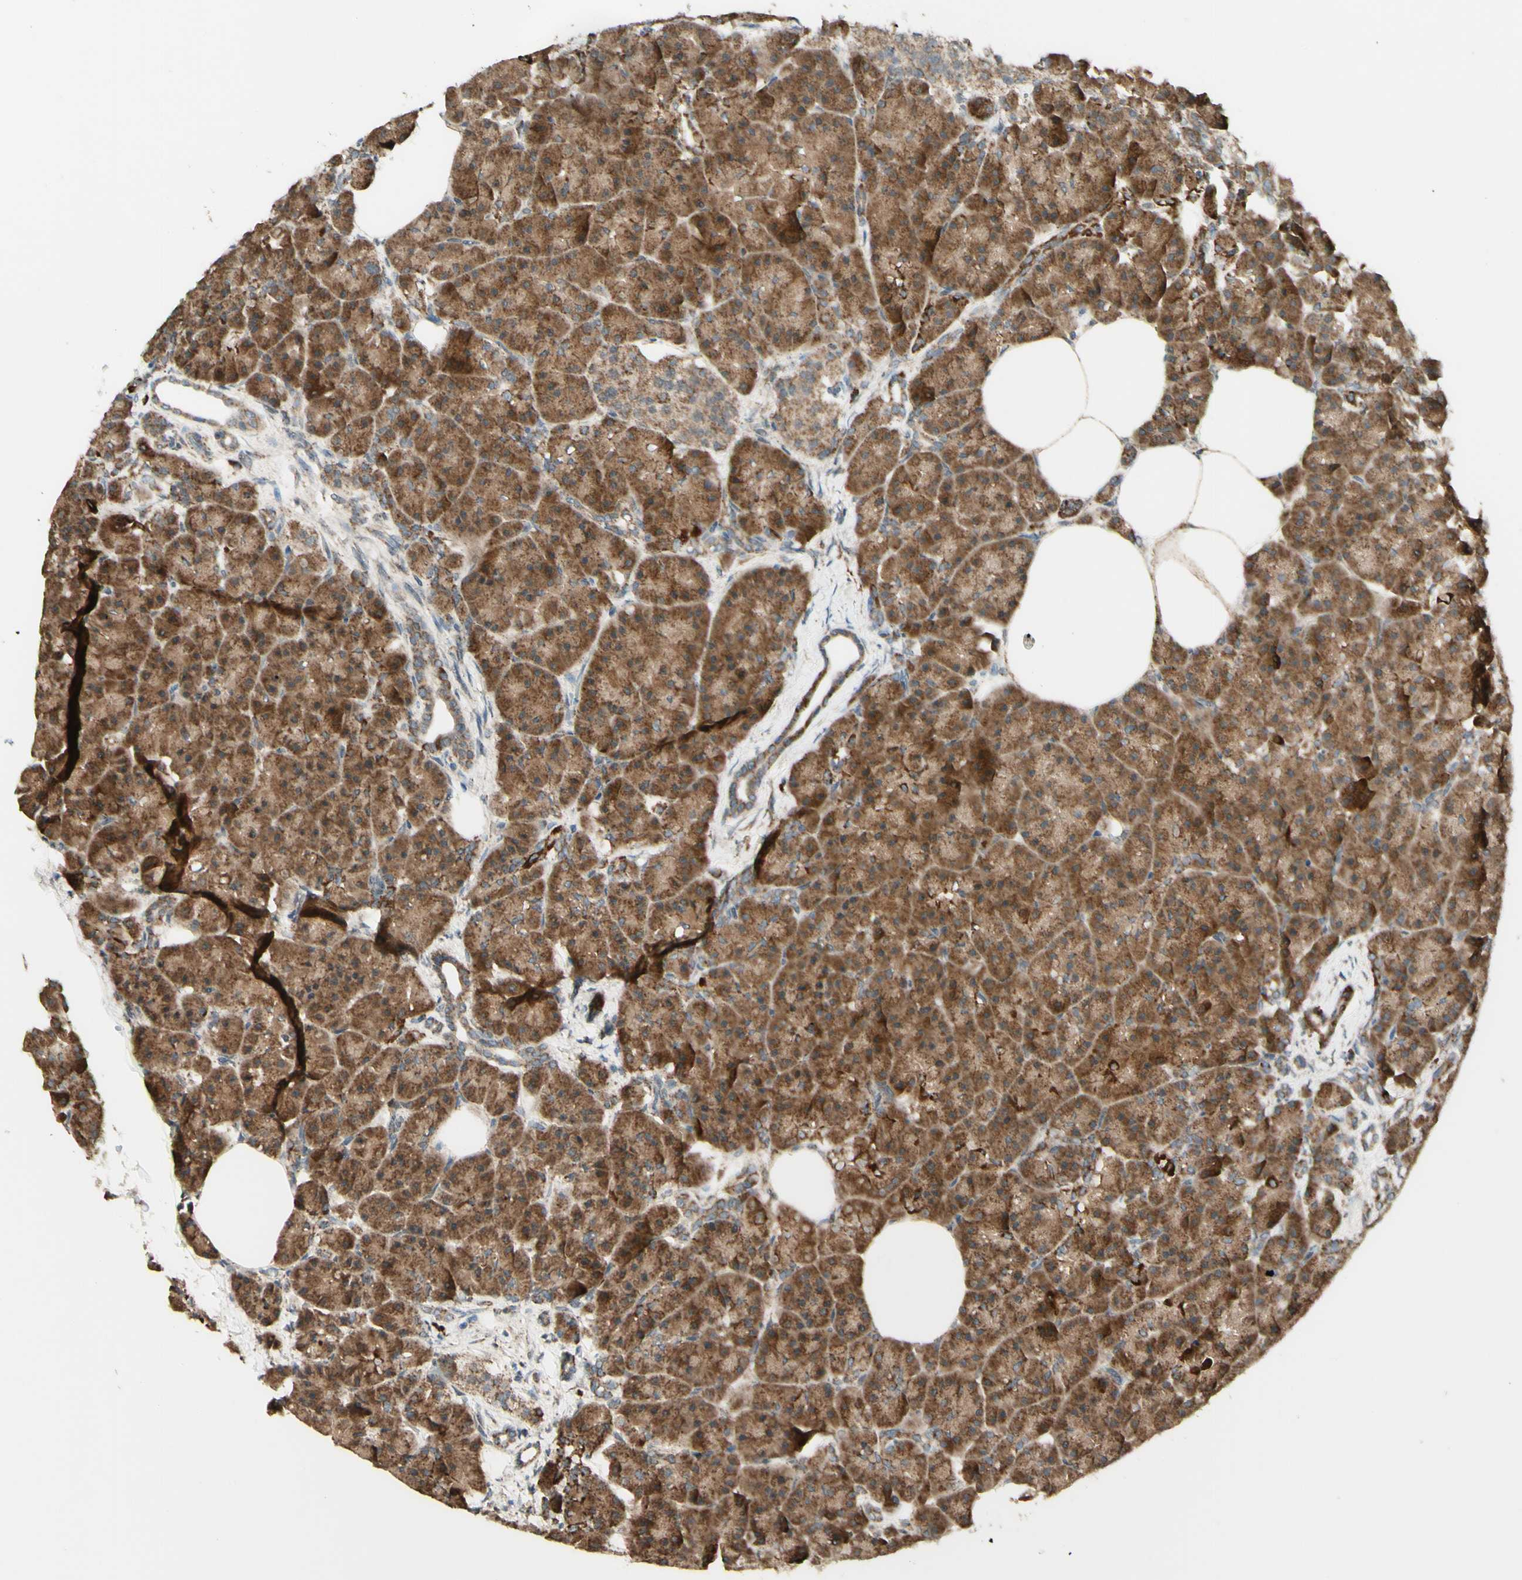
{"staining": {"intensity": "strong", "quantity": ">75%", "location": "cytoplasmic/membranous"}, "tissue": "pancreas", "cell_type": "Exocrine glandular cells", "image_type": "normal", "snomed": [{"axis": "morphology", "description": "Normal tissue, NOS"}, {"axis": "topography", "description": "Pancreas"}], "caption": "Immunohistochemistry staining of normal pancreas, which reveals high levels of strong cytoplasmic/membranous expression in about >75% of exocrine glandular cells indicating strong cytoplasmic/membranous protein expression. The staining was performed using DAB (3,3'-diaminobenzidine) (brown) for protein detection and nuclei were counterstained in hematoxylin (blue).", "gene": "DHRS3", "patient": {"sex": "female", "age": 70}}